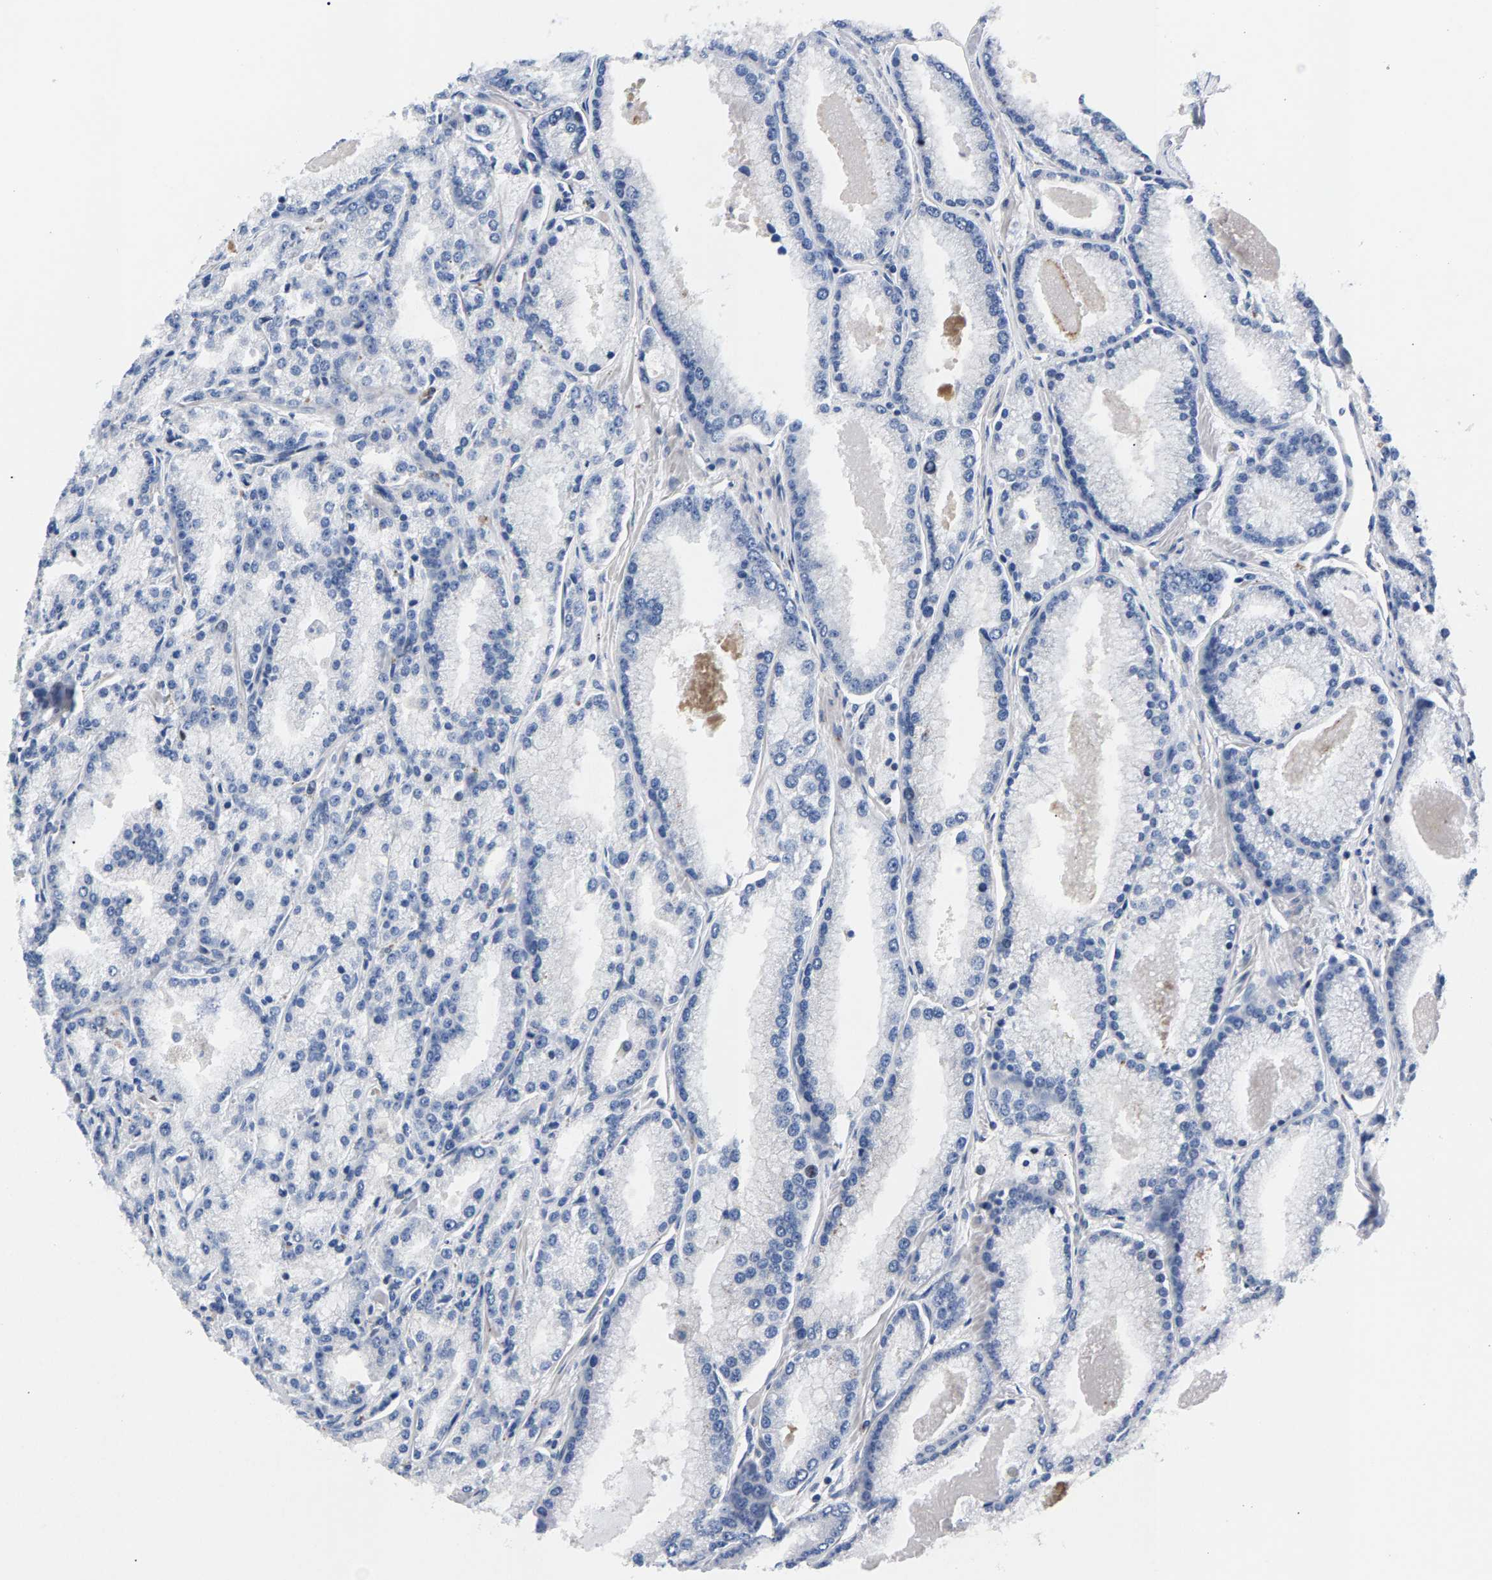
{"staining": {"intensity": "negative", "quantity": "none", "location": "none"}, "tissue": "prostate cancer", "cell_type": "Tumor cells", "image_type": "cancer", "snomed": [{"axis": "morphology", "description": "Adenocarcinoma, High grade"}, {"axis": "topography", "description": "Prostate"}], "caption": "Immunohistochemistry micrograph of high-grade adenocarcinoma (prostate) stained for a protein (brown), which demonstrates no expression in tumor cells.", "gene": "P2RY4", "patient": {"sex": "male", "age": 61}}